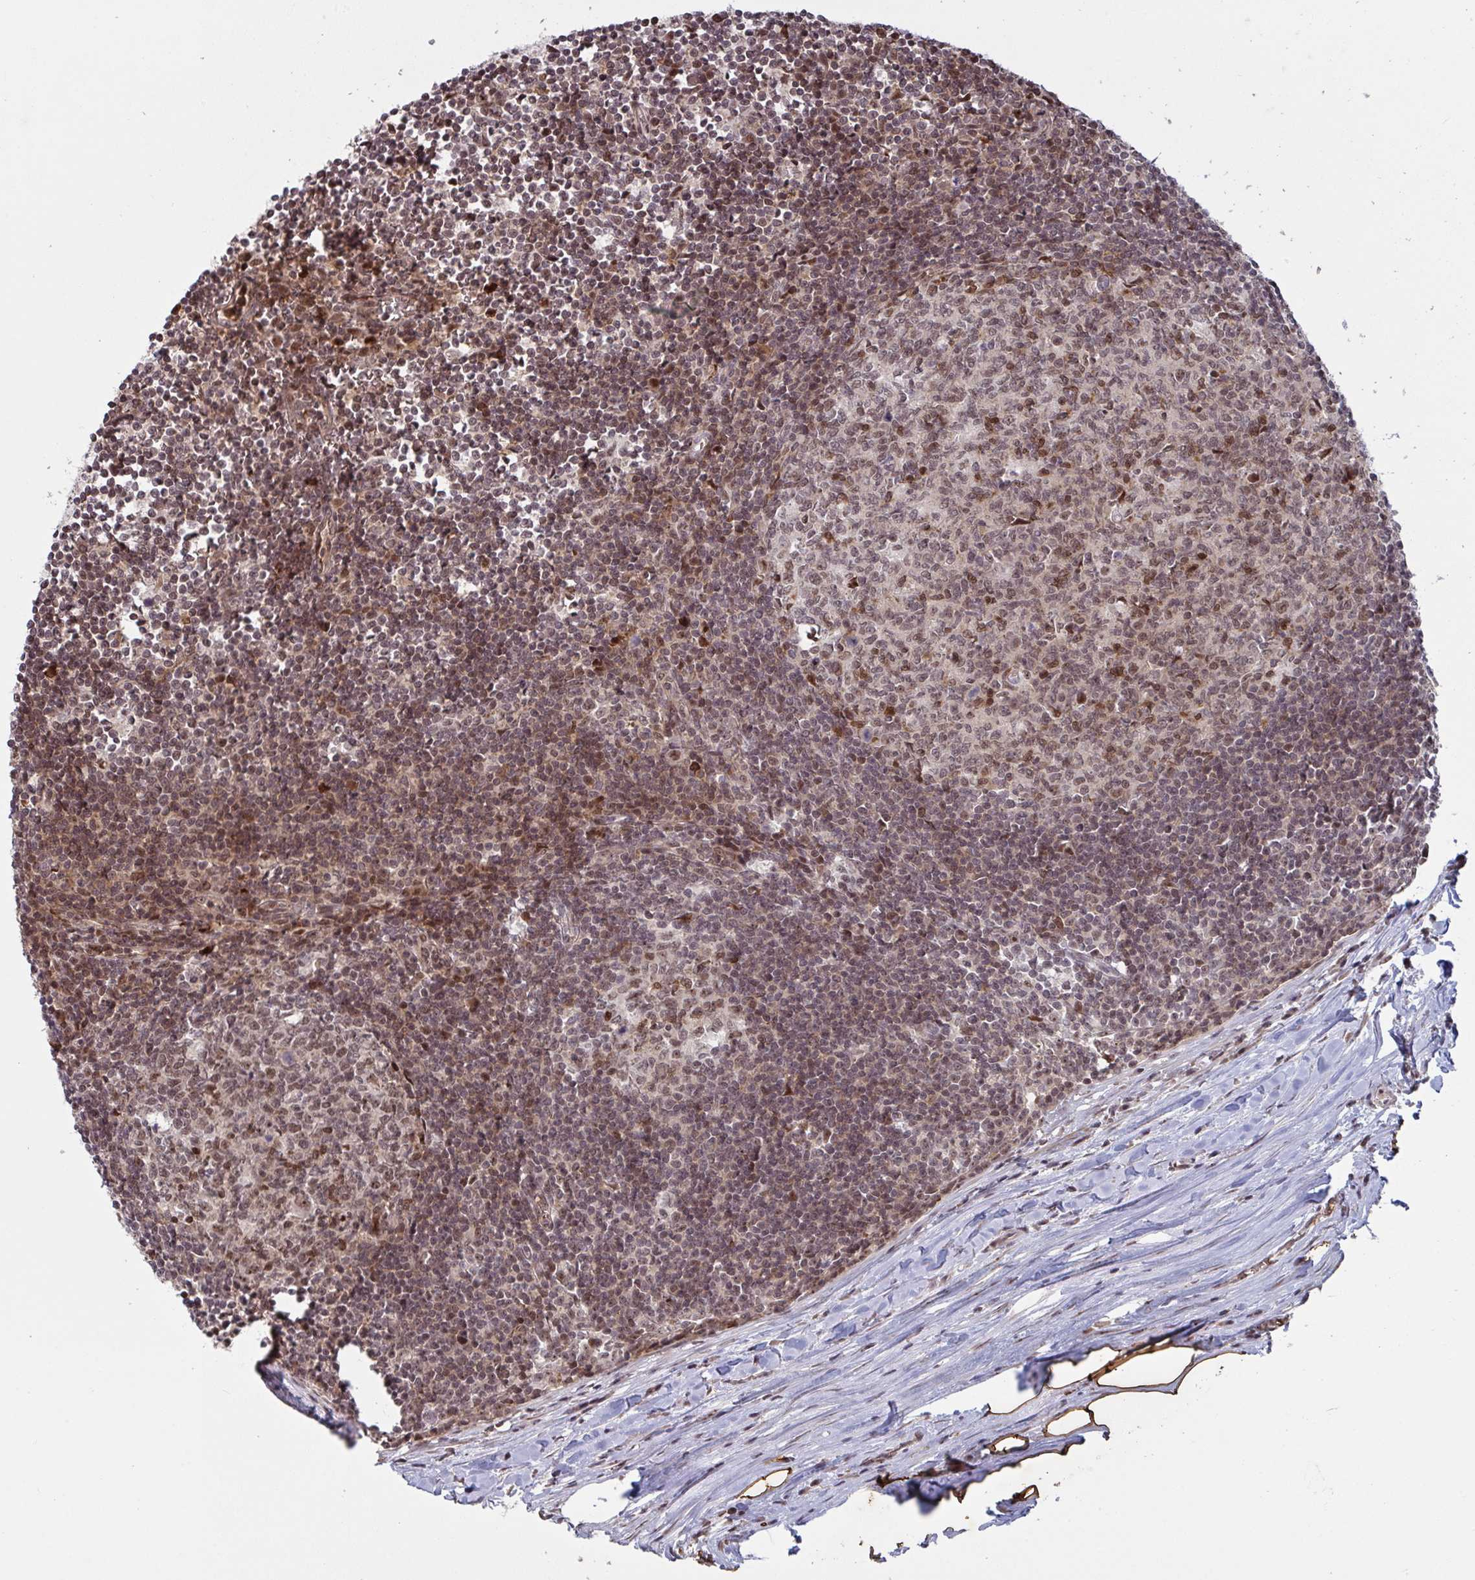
{"staining": {"intensity": "moderate", "quantity": "25%-75%", "location": "nuclear"}, "tissue": "lymph node", "cell_type": "Germinal center cells", "image_type": "normal", "snomed": [{"axis": "morphology", "description": "Normal tissue, NOS"}, {"axis": "topography", "description": "Lymph node"}], "caption": "There is medium levels of moderate nuclear expression in germinal center cells of unremarkable lymph node, as demonstrated by immunohistochemical staining (brown color).", "gene": "NLRP13", "patient": {"sex": "male", "age": 67}}